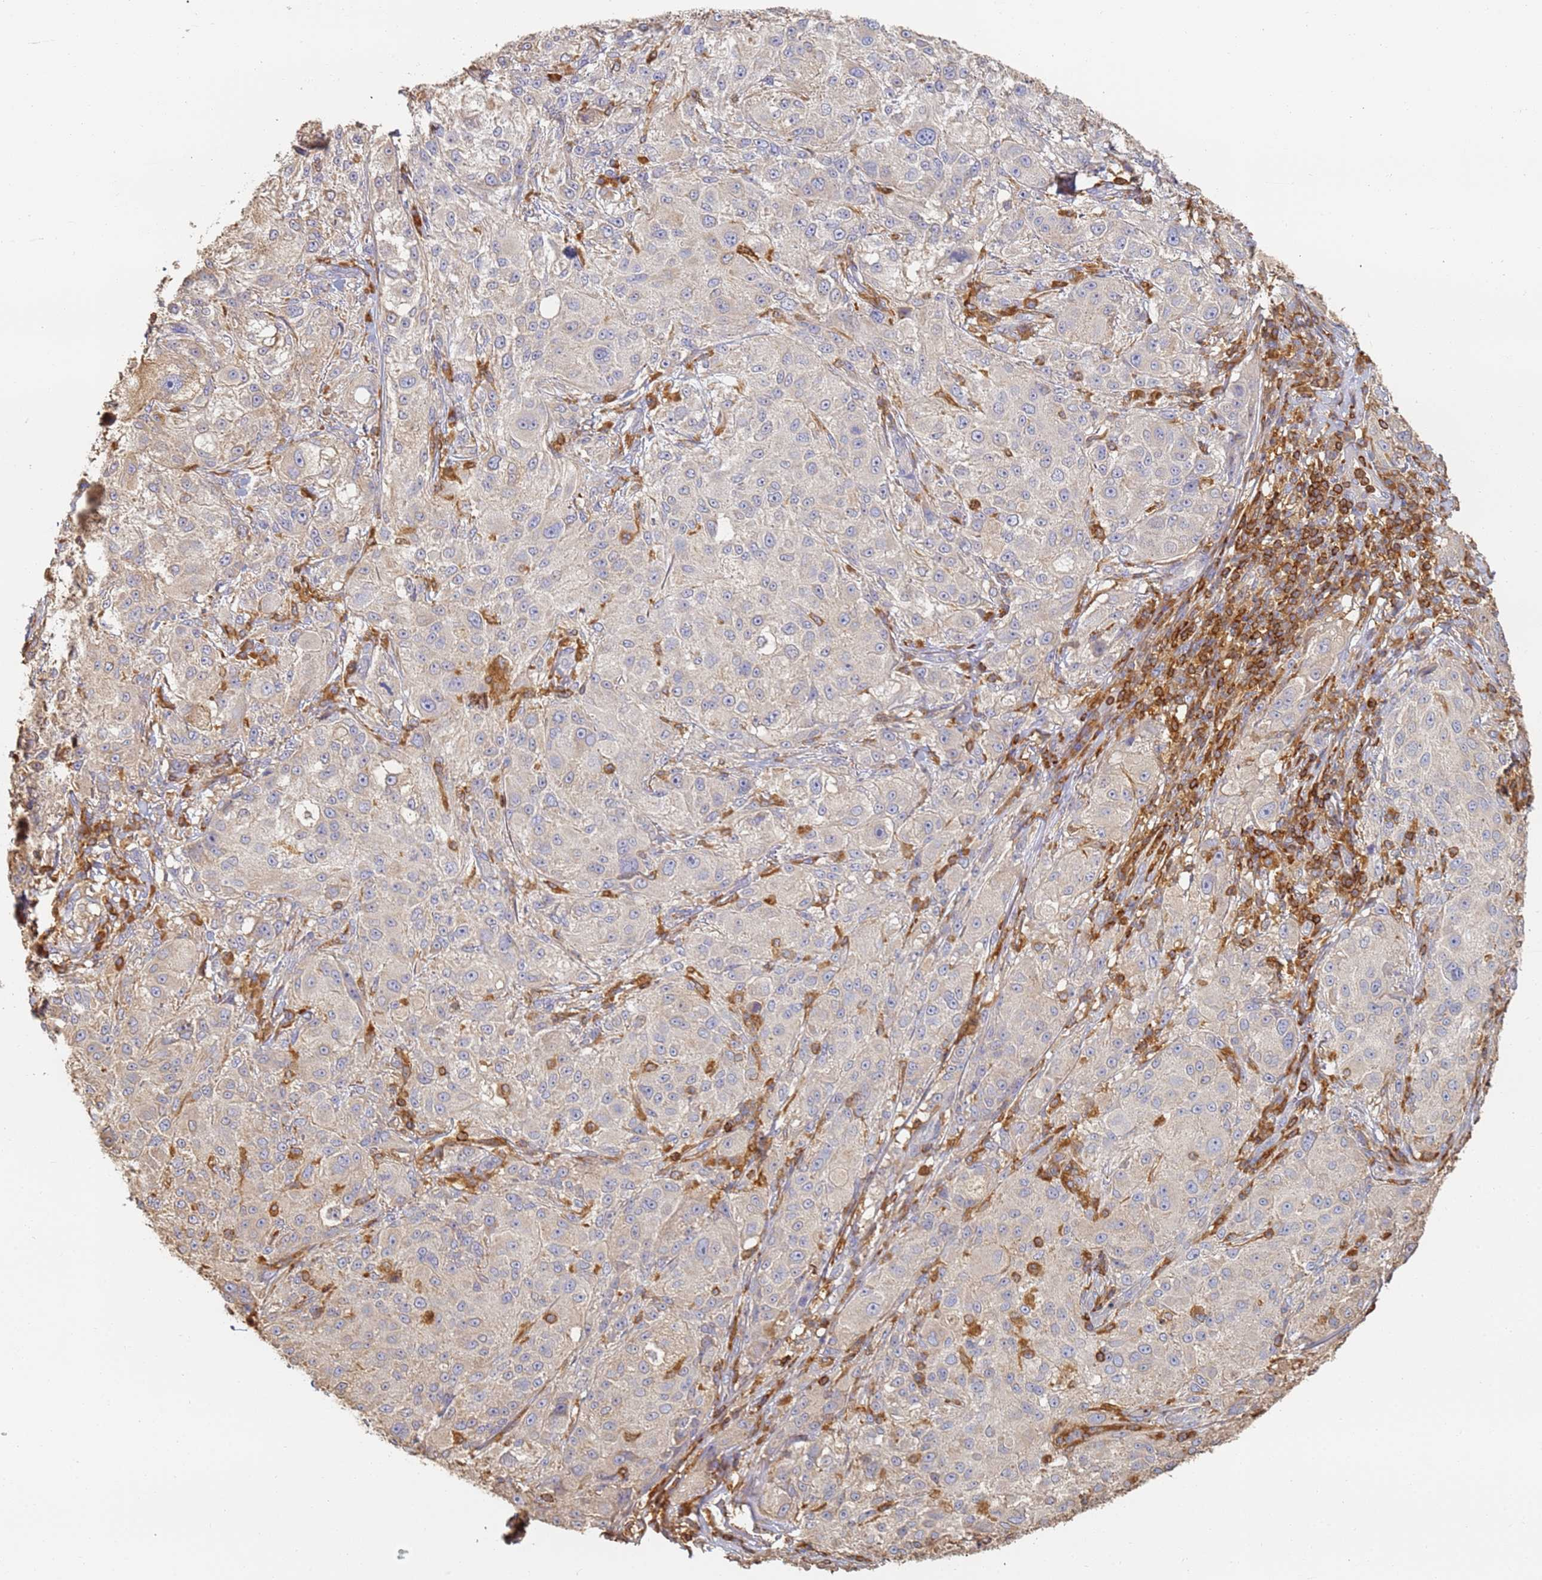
{"staining": {"intensity": "negative", "quantity": "none", "location": "none"}, "tissue": "melanoma", "cell_type": "Tumor cells", "image_type": "cancer", "snomed": [{"axis": "morphology", "description": "Necrosis, NOS"}, {"axis": "morphology", "description": "Malignant melanoma, NOS"}, {"axis": "topography", "description": "Skin"}], "caption": "Malignant melanoma was stained to show a protein in brown. There is no significant expression in tumor cells.", "gene": "BIN2", "patient": {"sex": "female", "age": 87}}